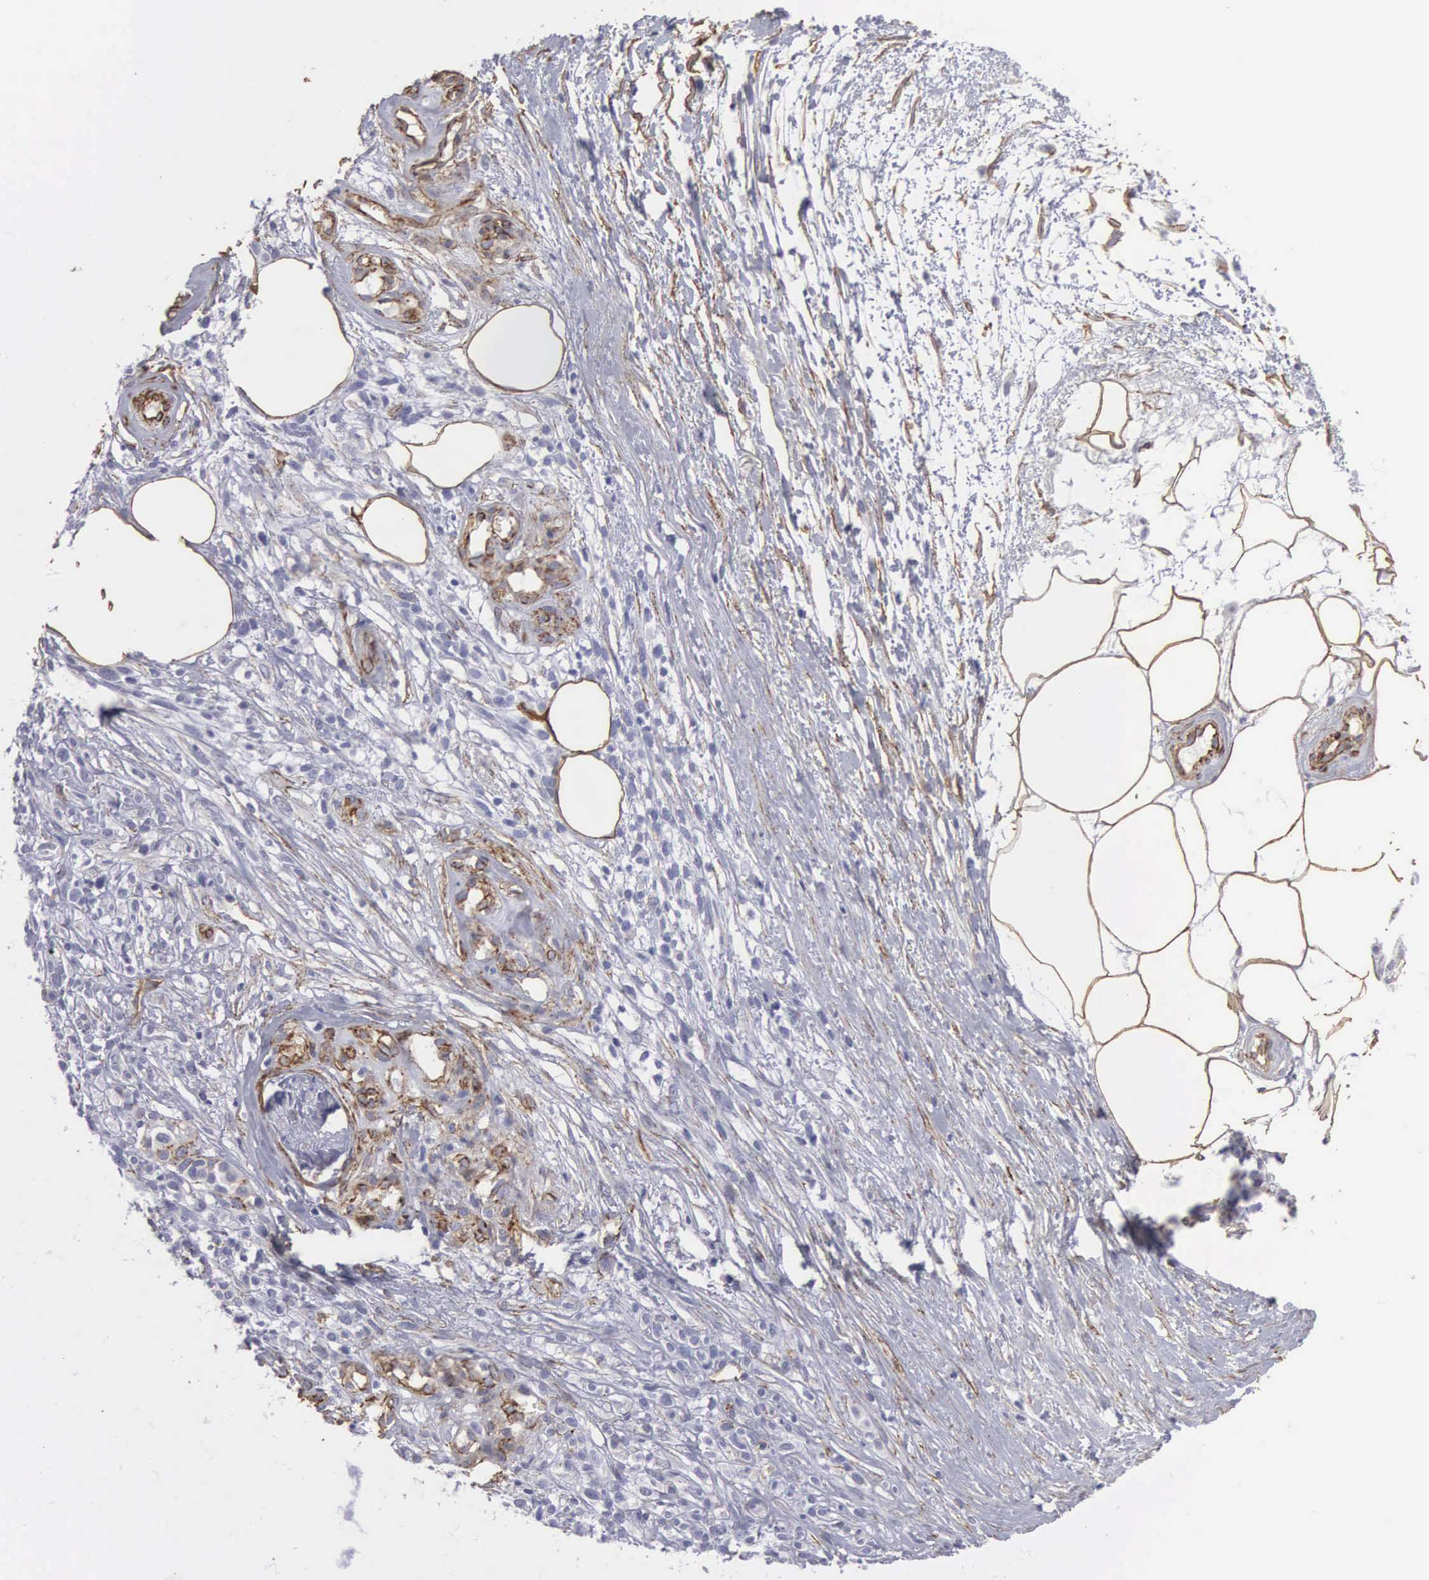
{"staining": {"intensity": "moderate", "quantity": ">75%", "location": "cytoplasmic/membranous"}, "tissue": "melanoma", "cell_type": "Tumor cells", "image_type": "cancer", "snomed": [{"axis": "morphology", "description": "Malignant melanoma, NOS"}, {"axis": "topography", "description": "Skin"}], "caption": "There is medium levels of moderate cytoplasmic/membranous positivity in tumor cells of melanoma, as demonstrated by immunohistochemical staining (brown color).", "gene": "MAGEB10", "patient": {"sex": "female", "age": 85}}